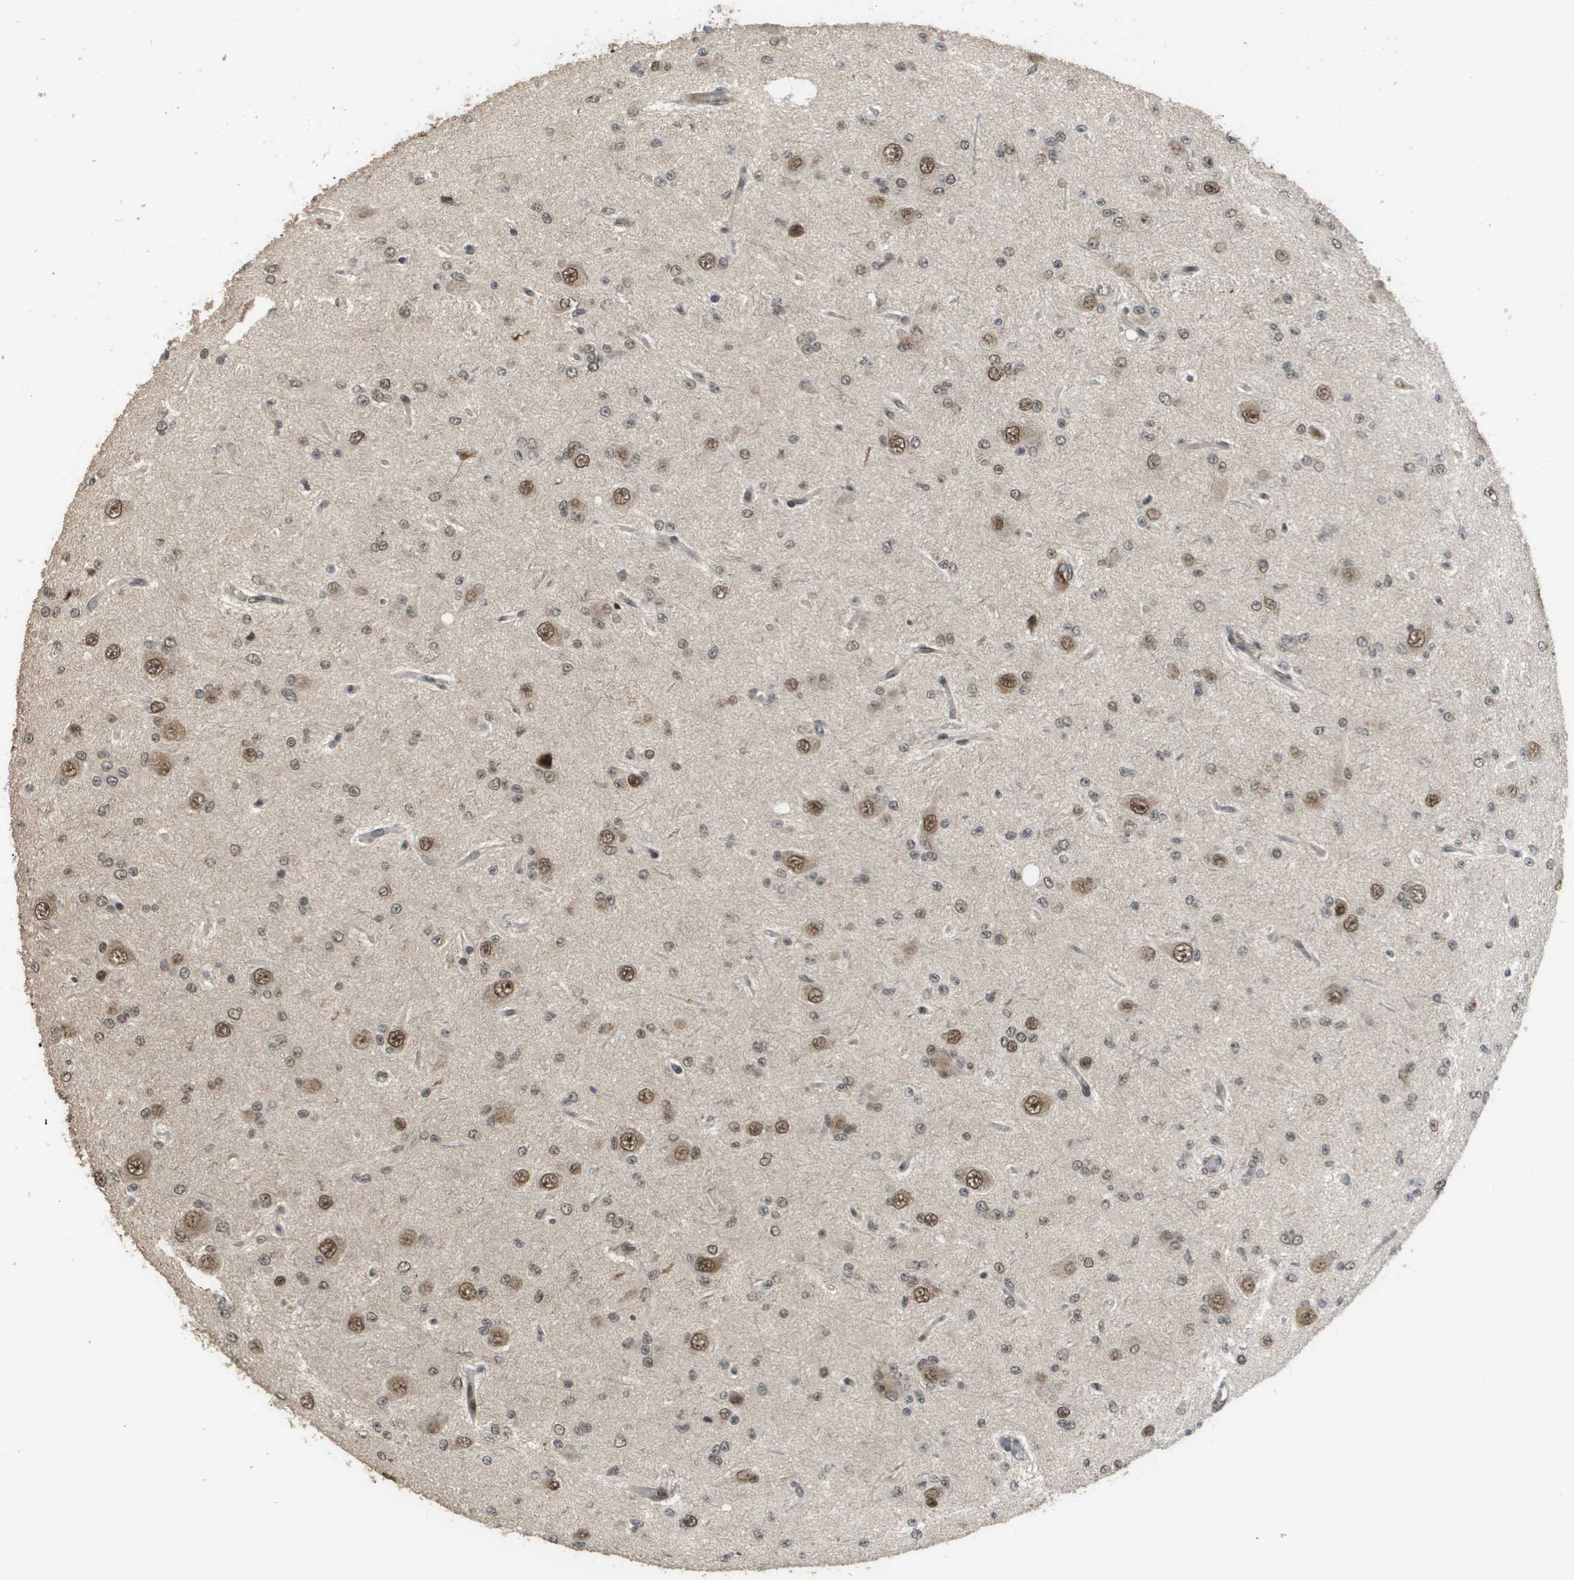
{"staining": {"intensity": "weak", "quantity": "<25%", "location": "nuclear"}, "tissue": "glioma", "cell_type": "Tumor cells", "image_type": "cancer", "snomed": [{"axis": "morphology", "description": "Glioma, malignant, Low grade"}, {"axis": "topography", "description": "Brain"}], "caption": "Low-grade glioma (malignant) was stained to show a protein in brown. There is no significant expression in tumor cells. (Immunohistochemistry, brightfield microscopy, high magnification).", "gene": "KAT5", "patient": {"sex": "male", "age": 38}}